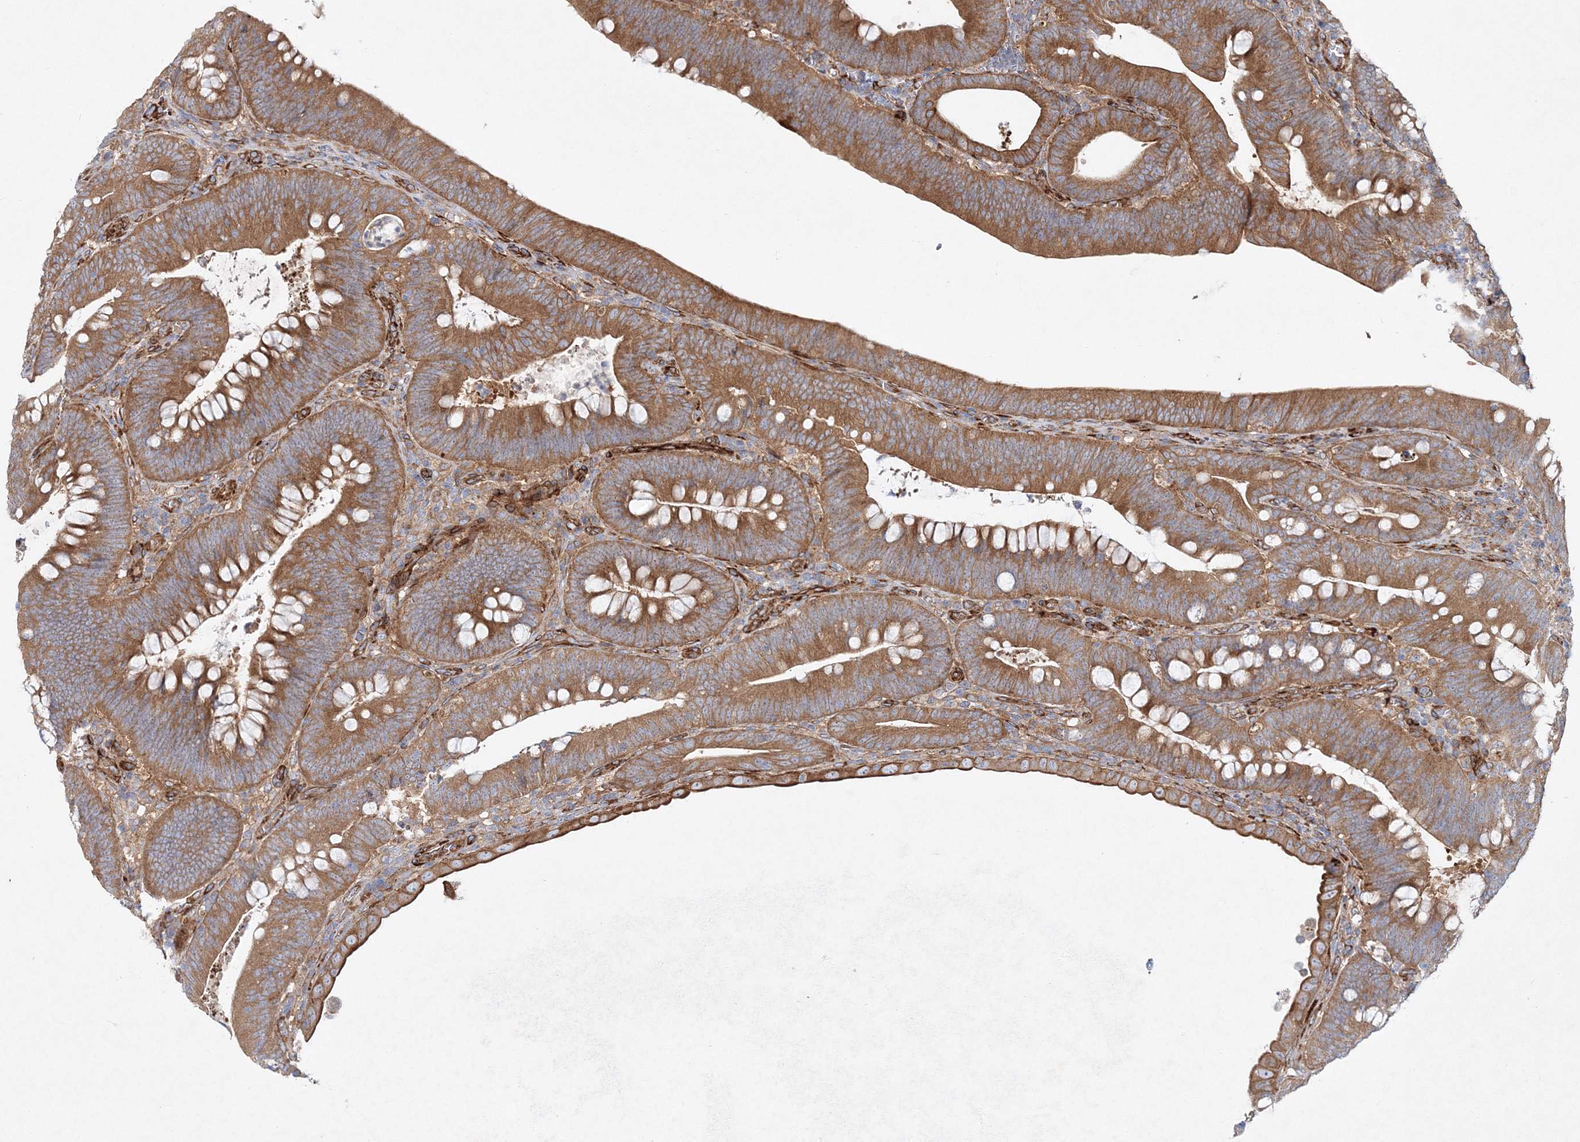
{"staining": {"intensity": "moderate", "quantity": ">75%", "location": "cytoplasmic/membranous"}, "tissue": "colorectal cancer", "cell_type": "Tumor cells", "image_type": "cancer", "snomed": [{"axis": "morphology", "description": "Normal tissue, NOS"}, {"axis": "topography", "description": "Colon"}], "caption": "A histopathology image of human colorectal cancer stained for a protein reveals moderate cytoplasmic/membranous brown staining in tumor cells. The staining was performed using DAB, with brown indicating positive protein expression. Nuclei are stained blue with hematoxylin.", "gene": "ZFYVE16", "patient": {"sex": "female", "age": 82}}